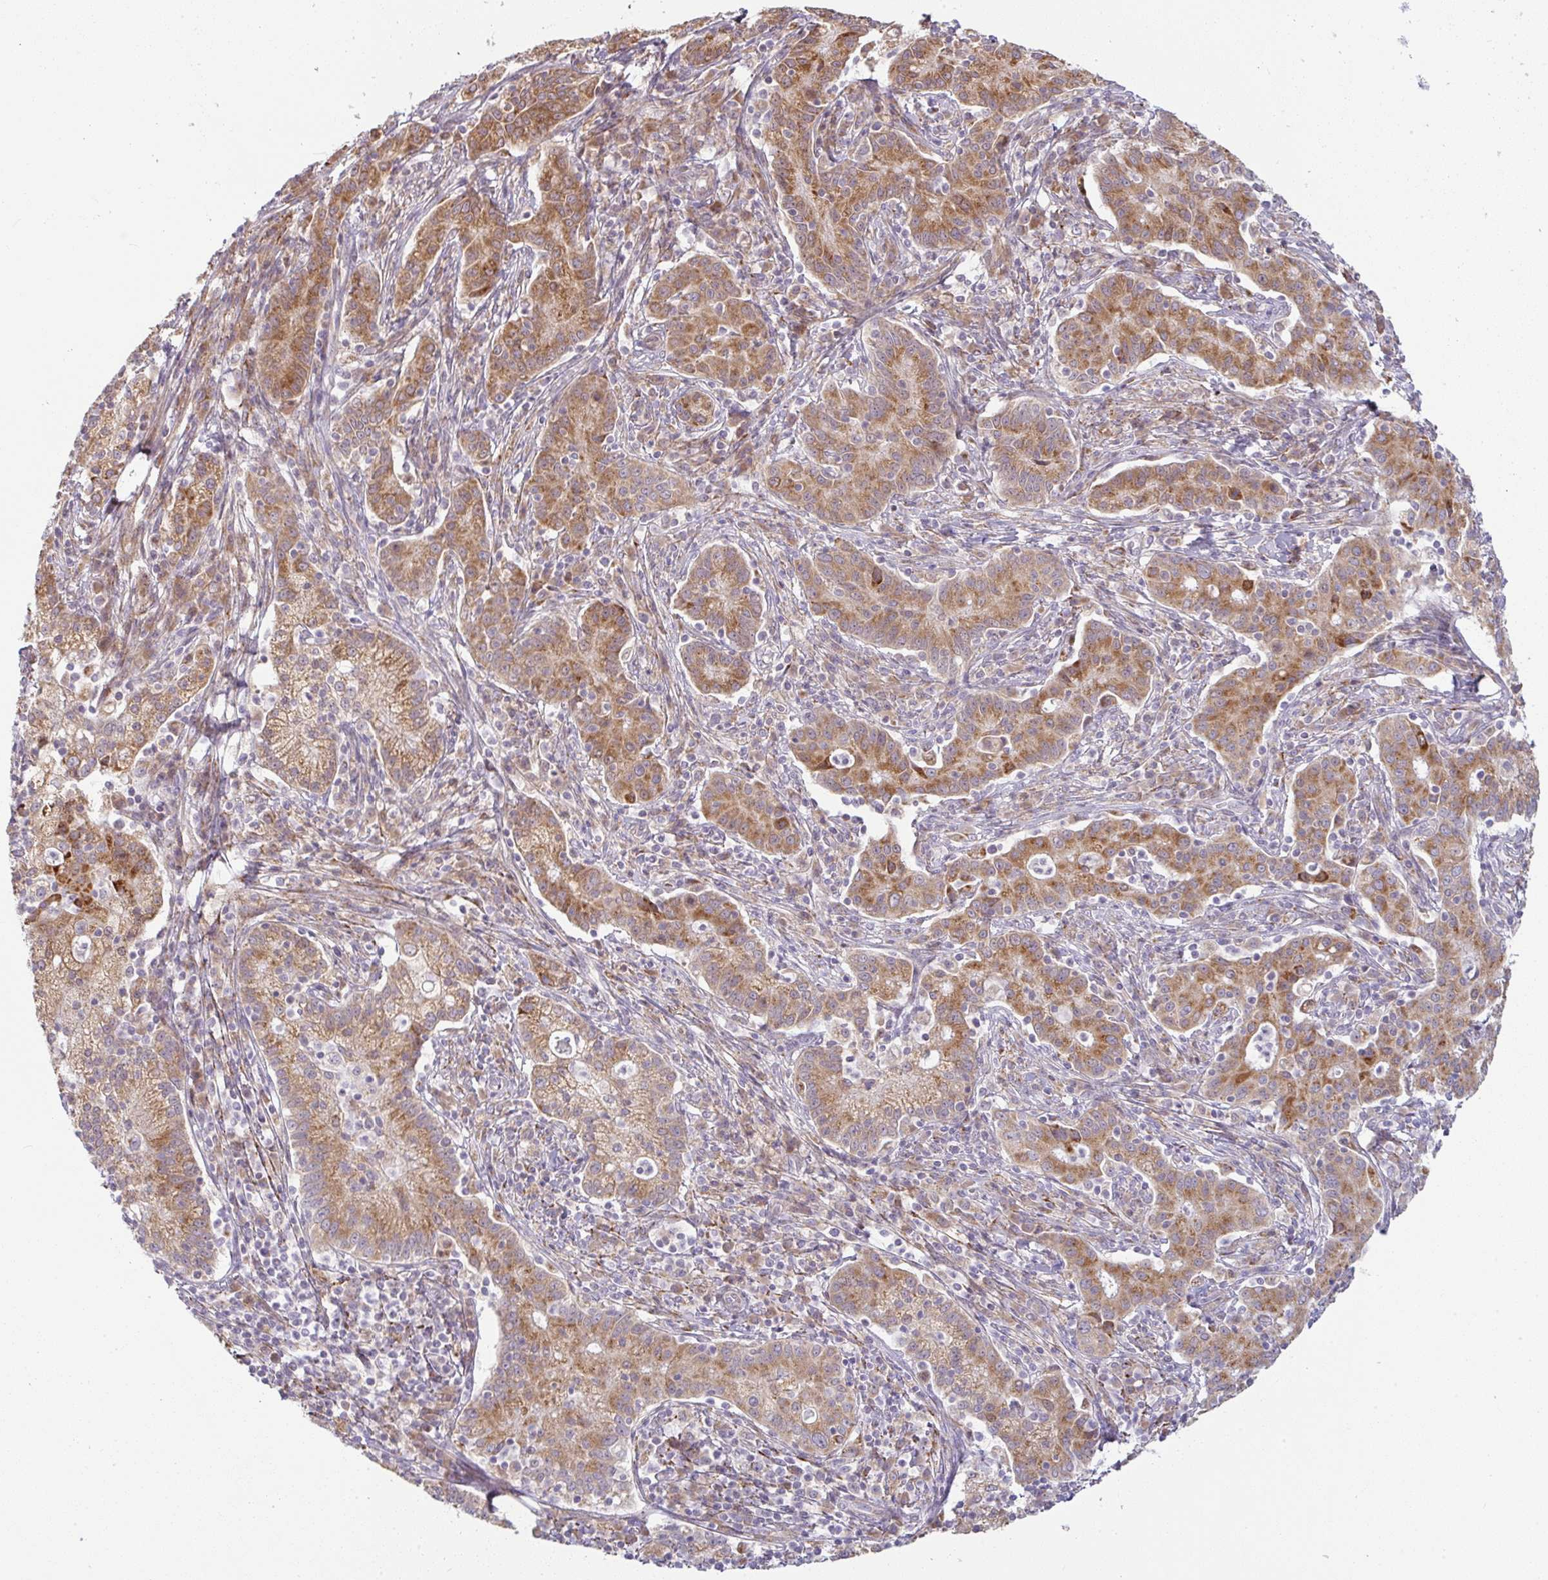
{"staining": {"intensity": "moderate", "quantity": "25%-75%", "location": "cytoplasmic/membranous"}, "tissue": "cervical cancer", "cell_type": "Tumor cells", "image_type": "cancer", "snomed": [{"axis": "morphology", "description": "Normal tissue, NOS"}, {"axis": "morphology", "description": "Adenocarcinoma, NOS"}, {"axis": "topography", "description": "Cervix"}], "caption": "Cervical cancer (adenocarcinoma) stained for a protein shows moderate cytoplasmic/membranous positivity in tumor cells. (Brightfield microscopy of DAB IHC at high magnification).", "gene": "MOB1A", "patient": {"sex": "female", "age": 44}}